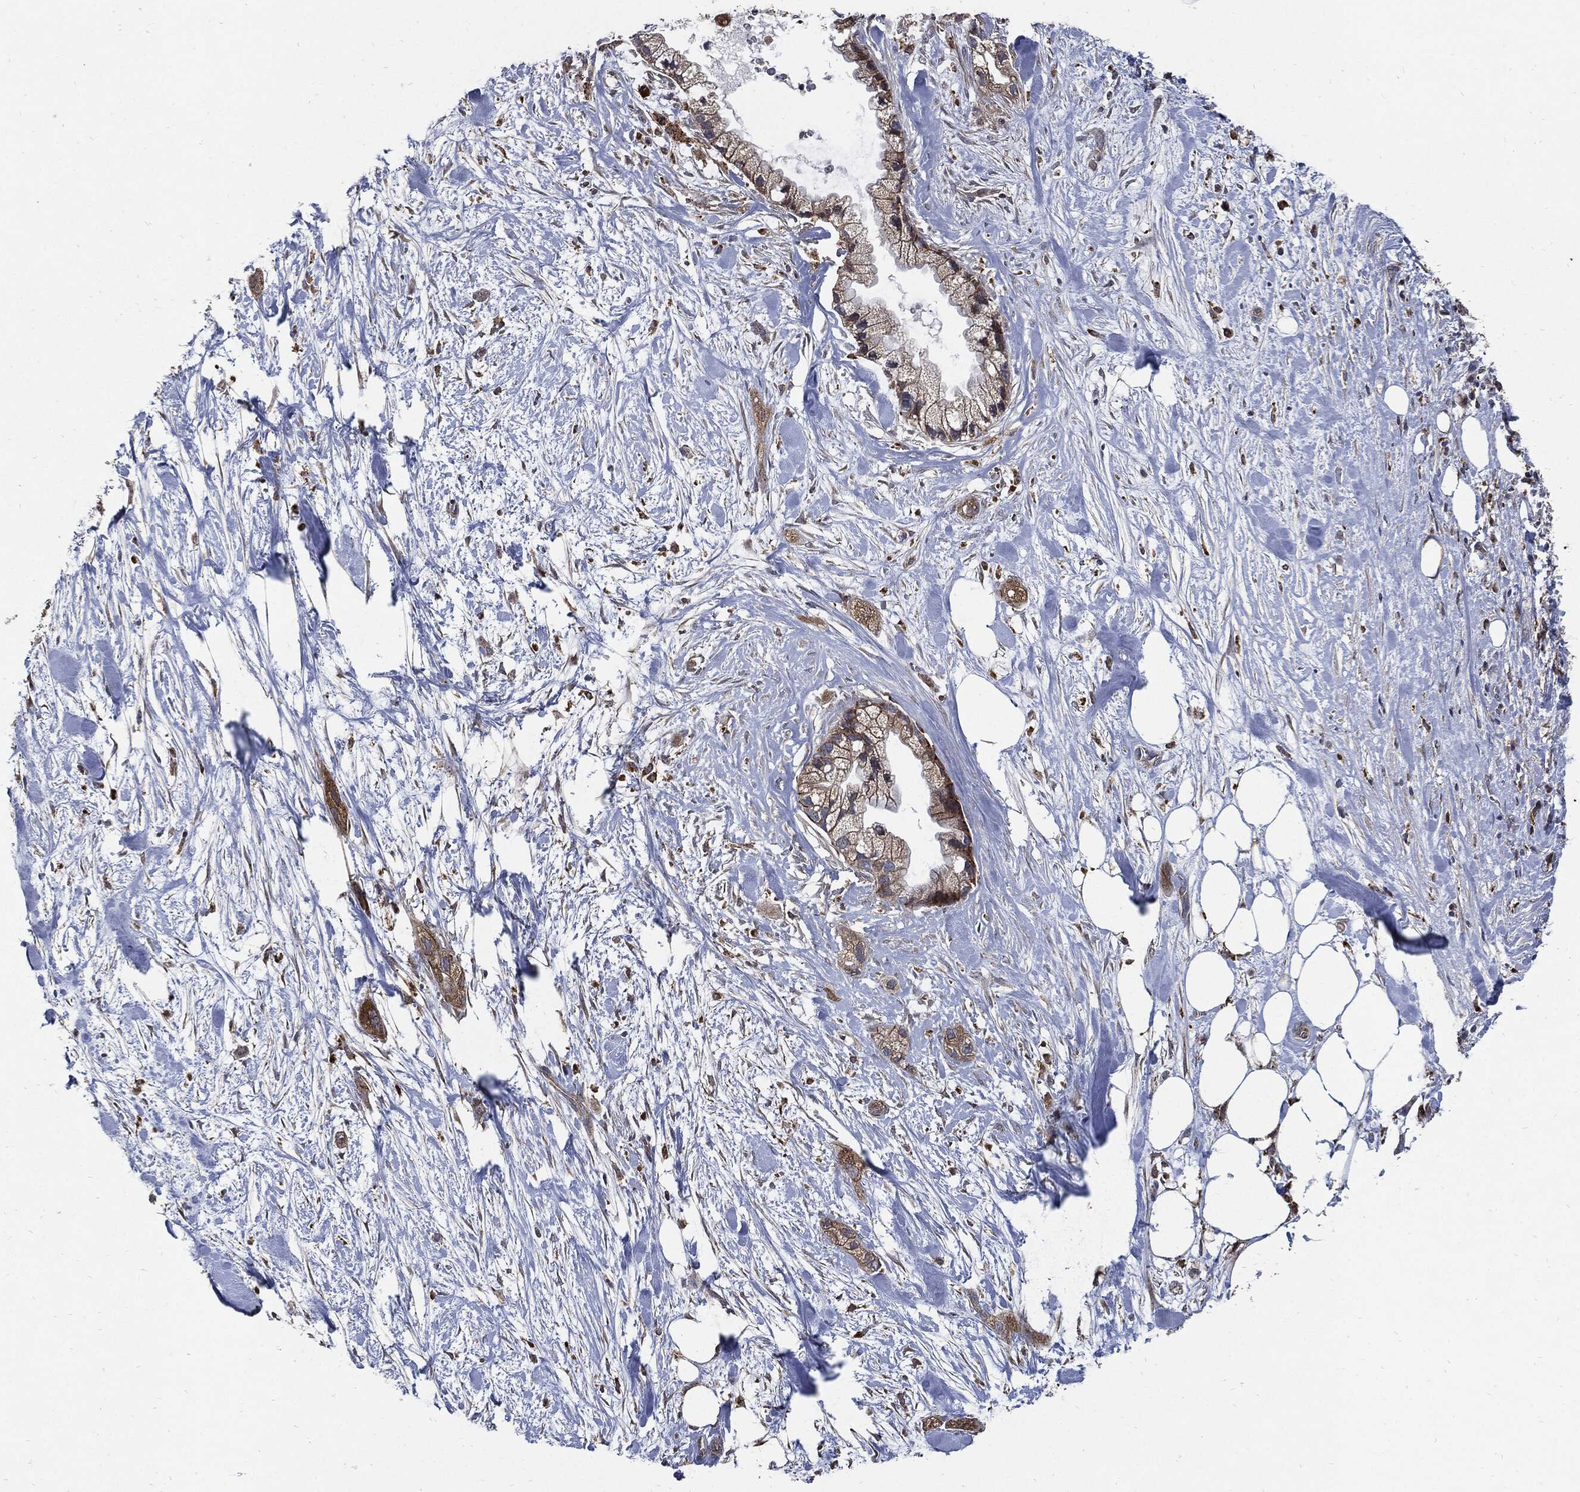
{"staining": {"intensity": "weak", "quantity": "25%-75%", "location": "cytoplasmic/membranous"}, "tissue": "pancreatic cancer", "cell_type": "Tumor cells", "image_type": "cancer", "snomed": [{"axis": "morphology", "description": "Adenocarcinoma, NOS"}, {"axis": "topography", "description": "Pancreas"}], "caption": "This is a histology image of immunohistochemistry (IHC) staining of pancreatic cancer, which shows weak positivity in the cytoplasmic/membranous of tumor cells.", "gene": "SLC31A2", "patient": {"sex": "male", "age": 44}}